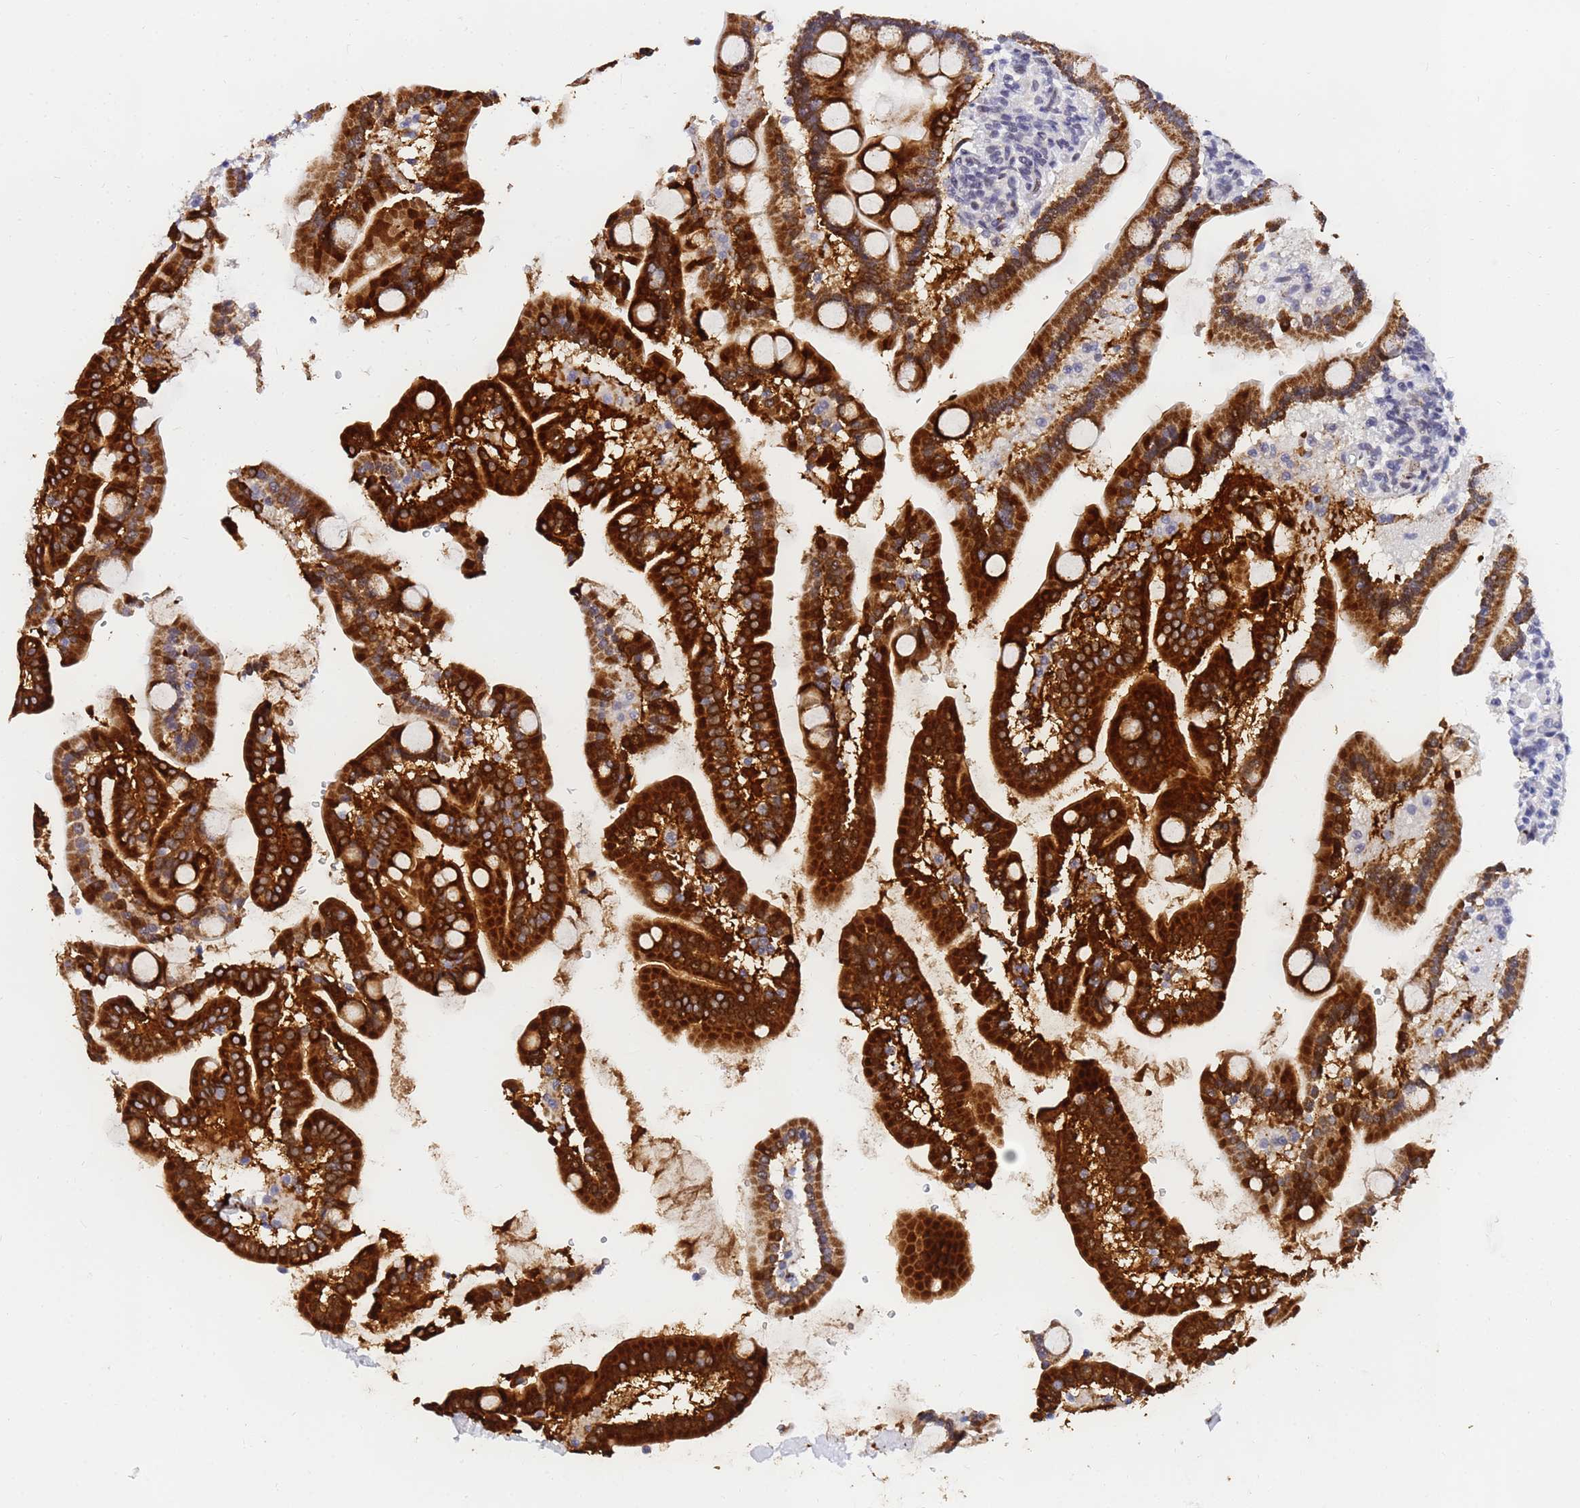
{"staining": {"intensity": "strong", "quantity": ">75%", "location": "cytoplasmic/membranous,nuclear"}, "tissue": "duodenum", "cell_type": "Glandular cells", "image_type": "normal", "snomed": [{"axis": "morphology", "description": "Normal tissue, NOS"}, {"axis": "topography", "description": "Duodenum"}], "caption": "Immunohistochemistry histopathology image of unremarkable duodenum: duodenum stained using IHC shows high levels of strong protein expression localized specifically in the cytoplasmic/membranous,nuclear of glandular cells, appearing as a cytoplasmic/membranous,nuclear brown color.", "gene": "CKMT1A", "patient": {"sex": "male", "age": 55}}